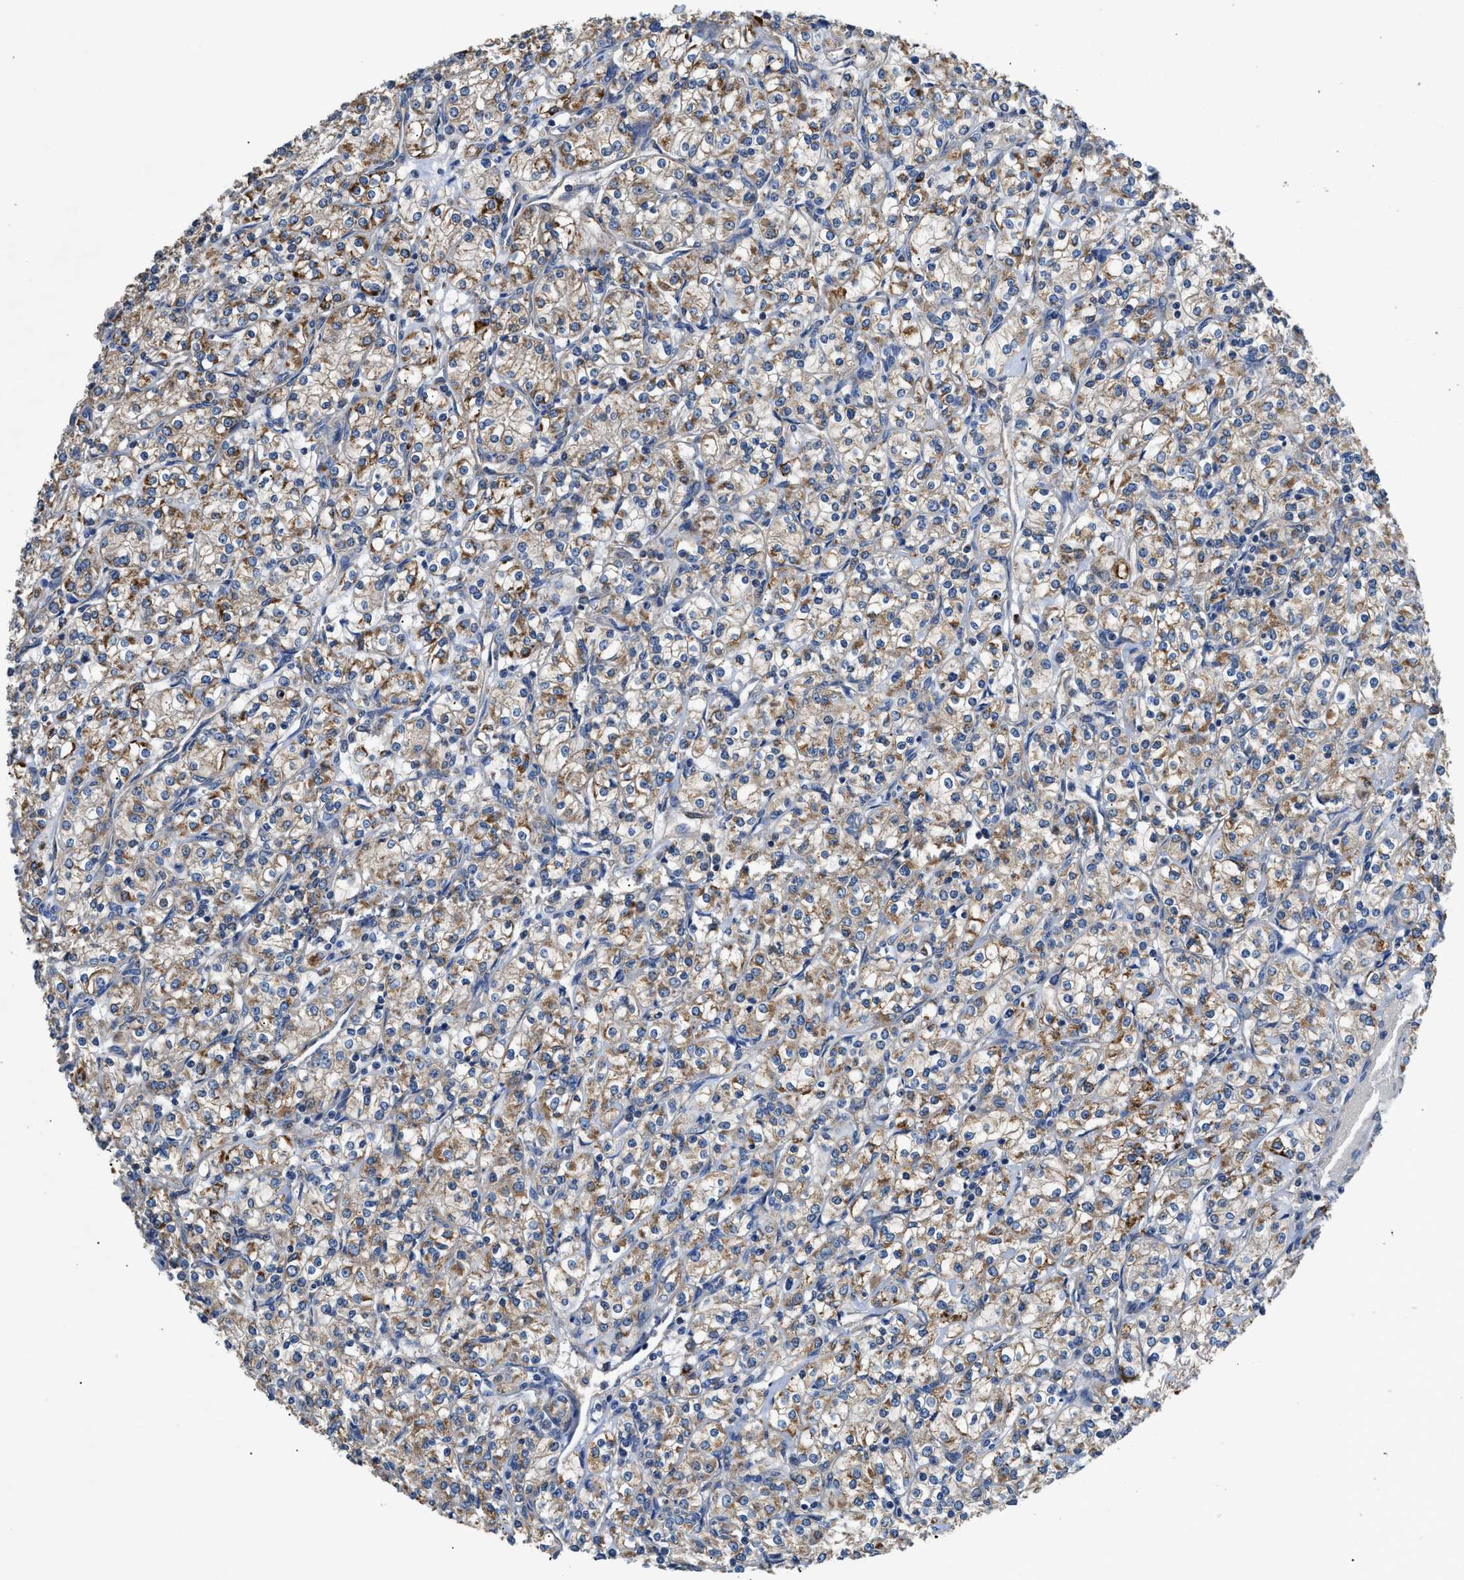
{"staining": {"intensity": "moderate", "quantity": "25%-75%", "location": "cytoplasmic/membranous"}, "tissue": "renal cancer", "cell_type": "Tumor cells", "image_type": "cancer", "snomed": [{"axis": "morphology", "description": "Adenocarcinoma, NOS"}, {"axis": "topography", "description": "Kidney"}], "caption": "Human renal adenocarcinoma stained with a brown dye shows moderate cytoplasmic/membranous positive expression in approximately 25%-75% of tumor cells.", "gene": "CDK15", "patient": {"sex": "male", "age": 77}}